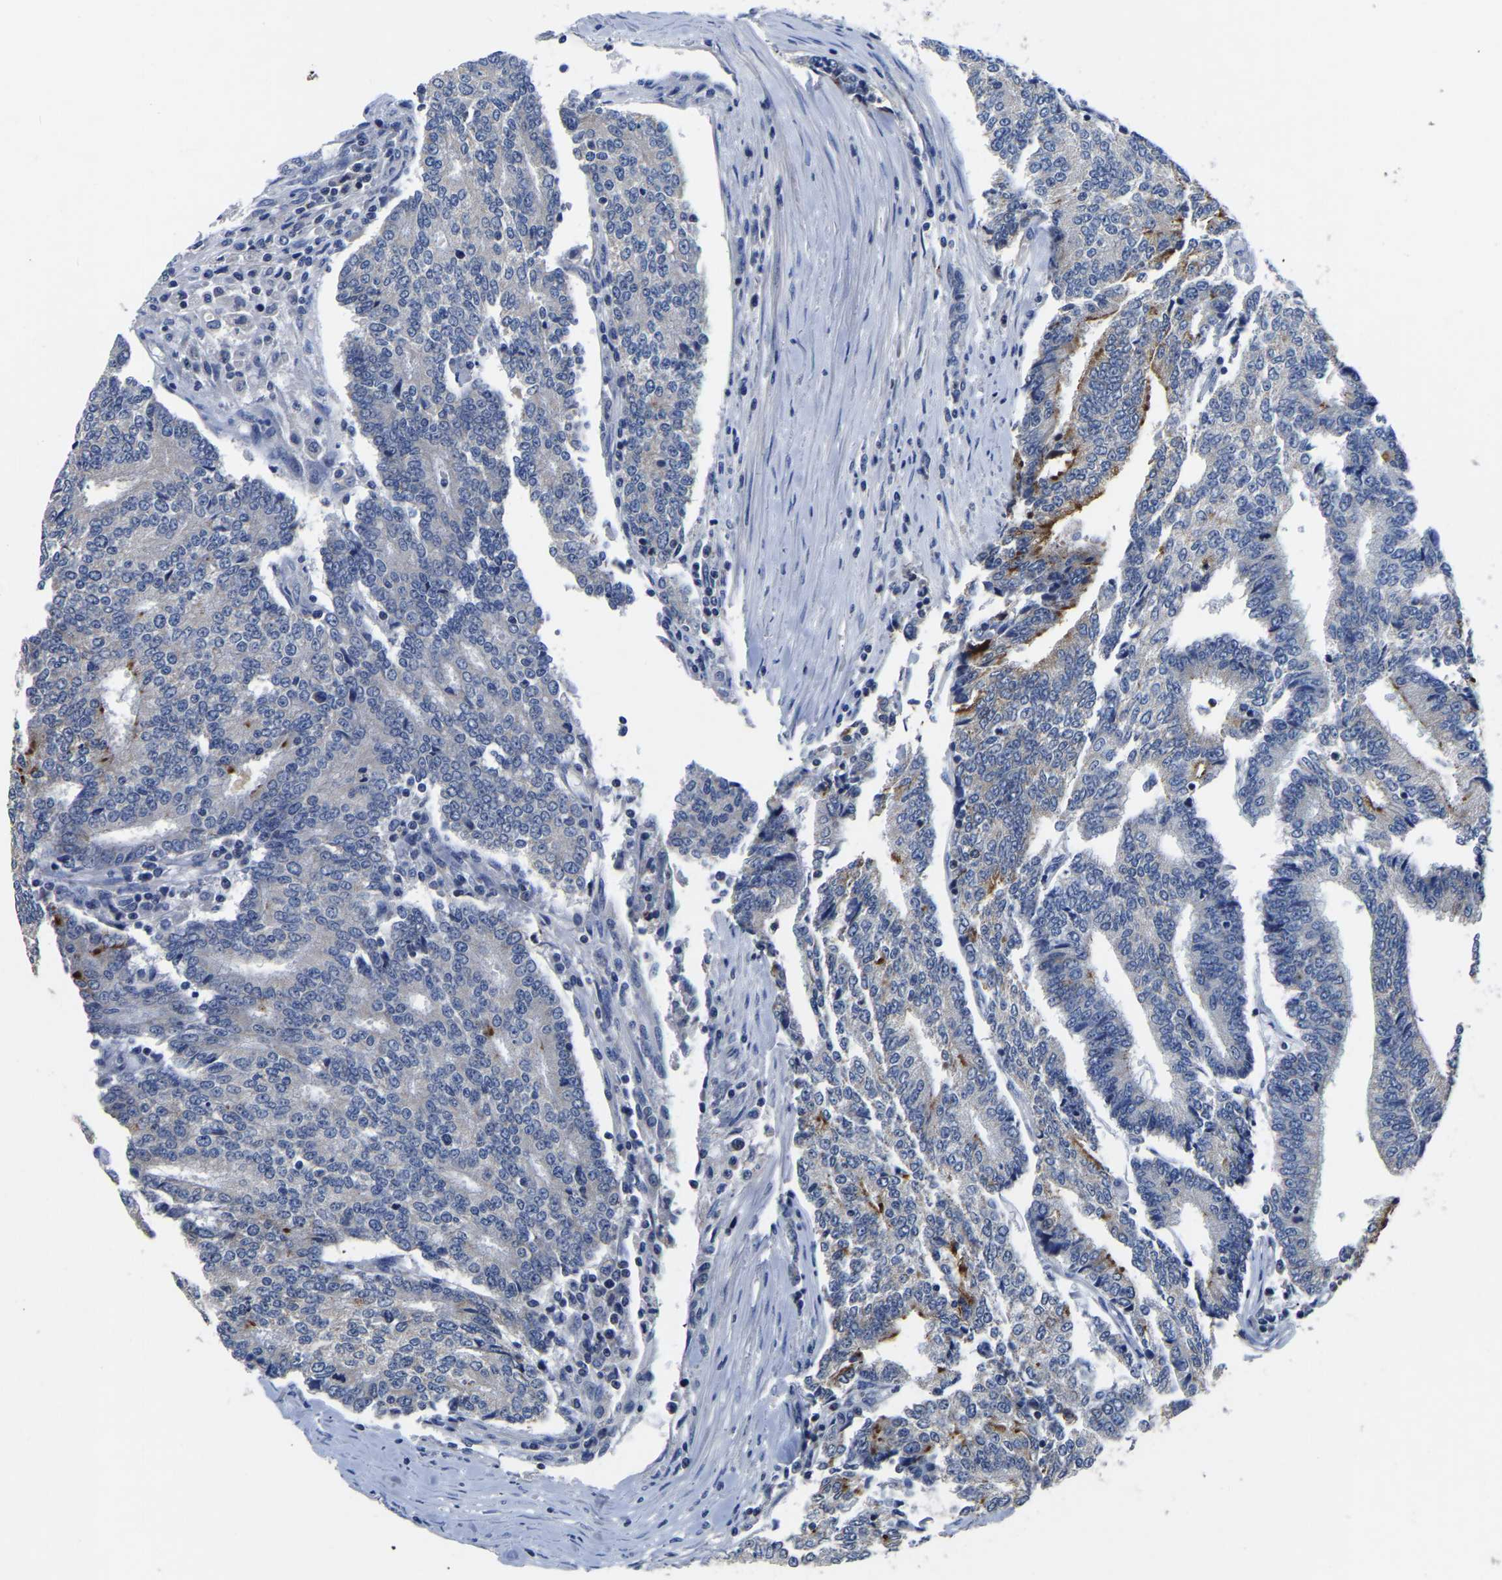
{"staining": {"intensity": "strong", "quantity": "<25%", "location": "cytoplasmic/membranous"}, "tissue": "prostate cancer", "cell_type": "Tumor cells", "image_type": "cancer", "snomed": [{"axis": "morphology", "description": "Normal tissue, NOS"}, {"axis": "morphology", "description": "Adenocarcinoma, High grade"}, {"axis": "topography", "description": "Prostate"}, {"axis": "topography", "description": "Seminal veicle"}], "caption": "Immunohistochemistry (IHC) (DAB) staining of human prostate cancer (high-grade adenocarcinoma) shows strong cytoplasmic/membranous protein positivity in approximately <25% of tumor cells.", "gene": "FGD5", "patient": {"sex": "male", "age": 55}}